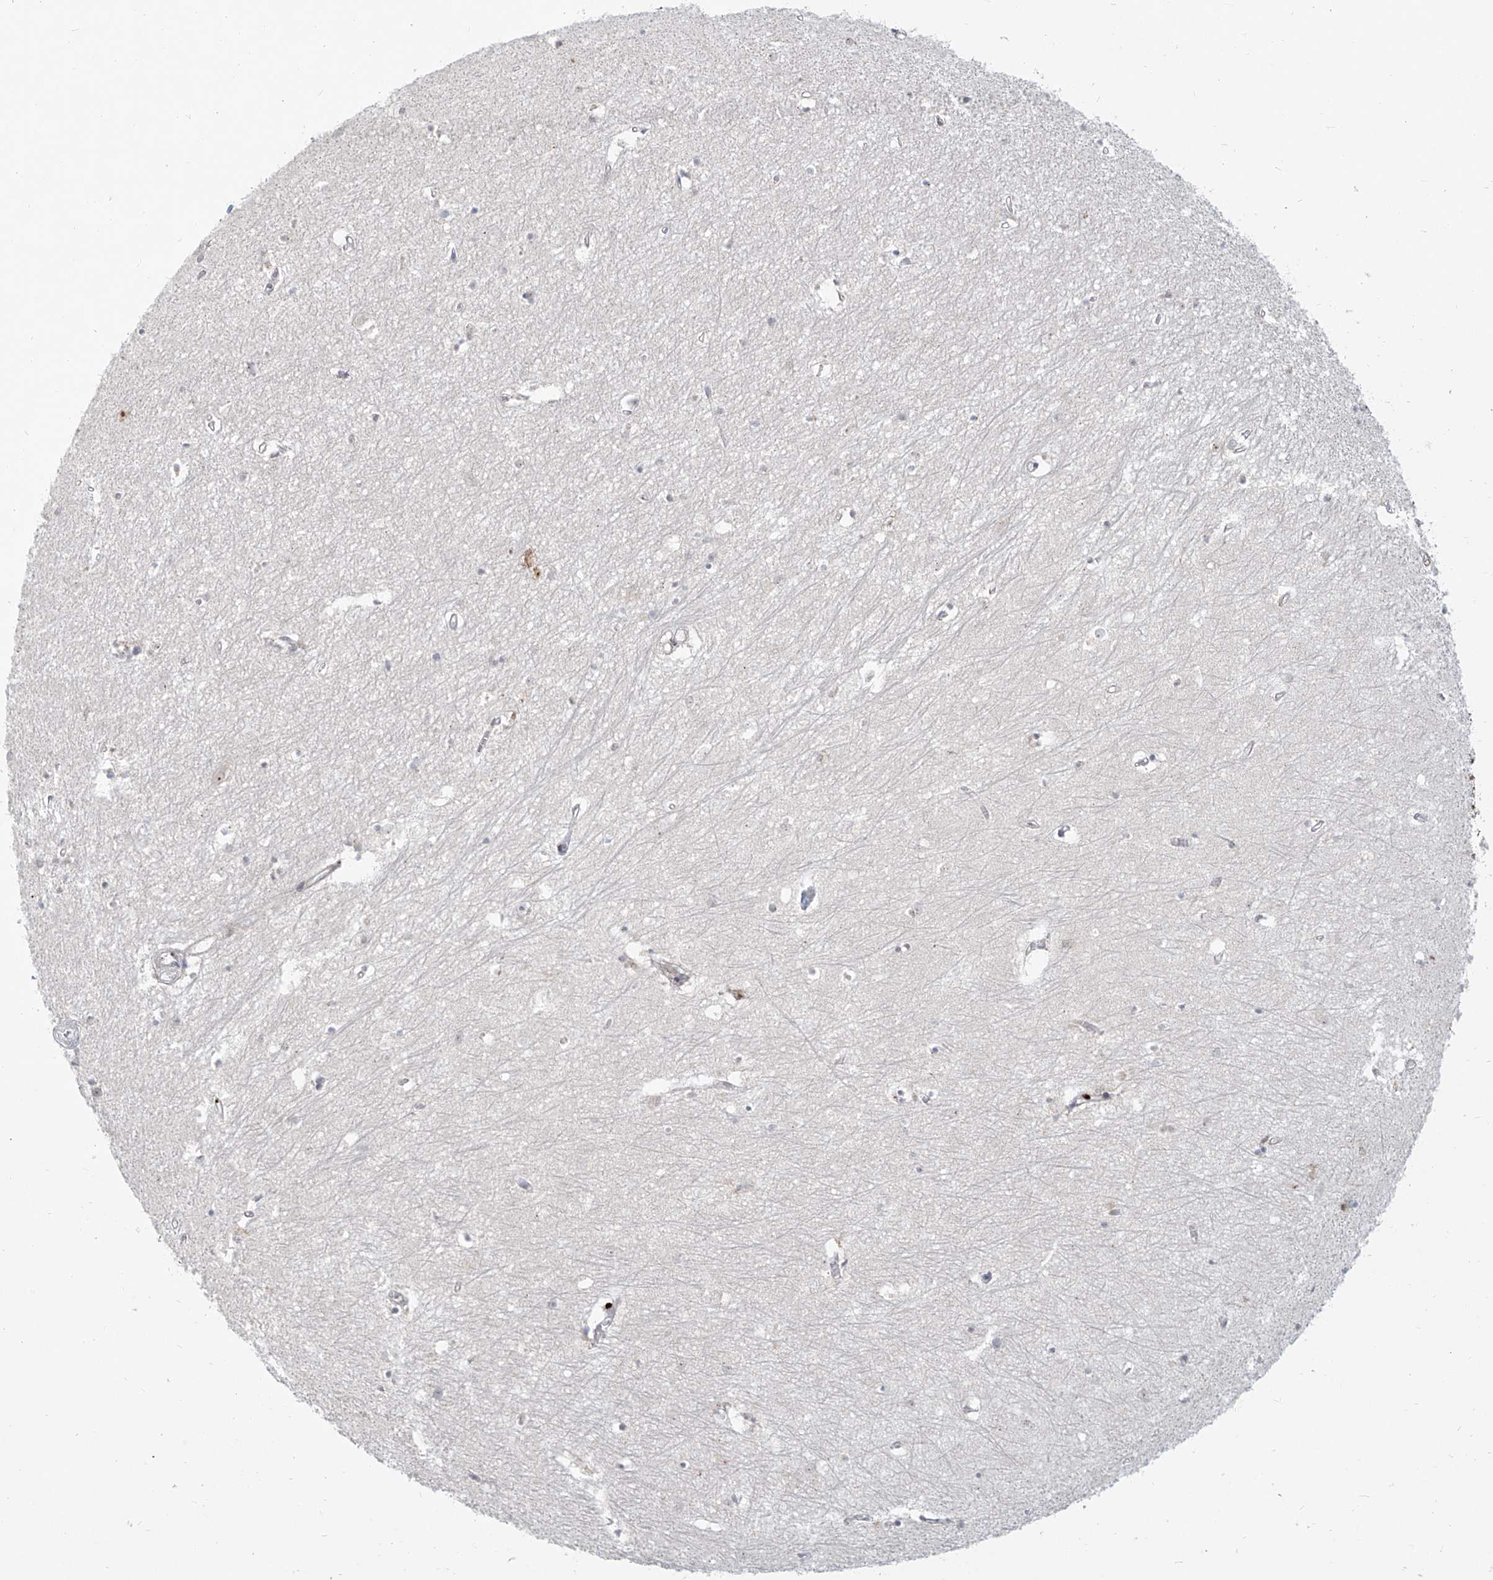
{"staining": {"intensity": "negative", "quantity": "none", "location": "none"}, "tissue": "hippocampus", "cell_type": "Glial cells", "image_type": "normal", "snomed": [{"axis": "morphology", "description": "Normal tissue, NOS"}, {"axis": "topography", "description": "Hippocampus"}], "caption": "A histopathology image of human hippocampus is negative for staining in glial cells. (DAB immunohistochemistry (IHC), high magnification).", "gene": "BYSL", "patient": {"sex": "female", "age": 64}}